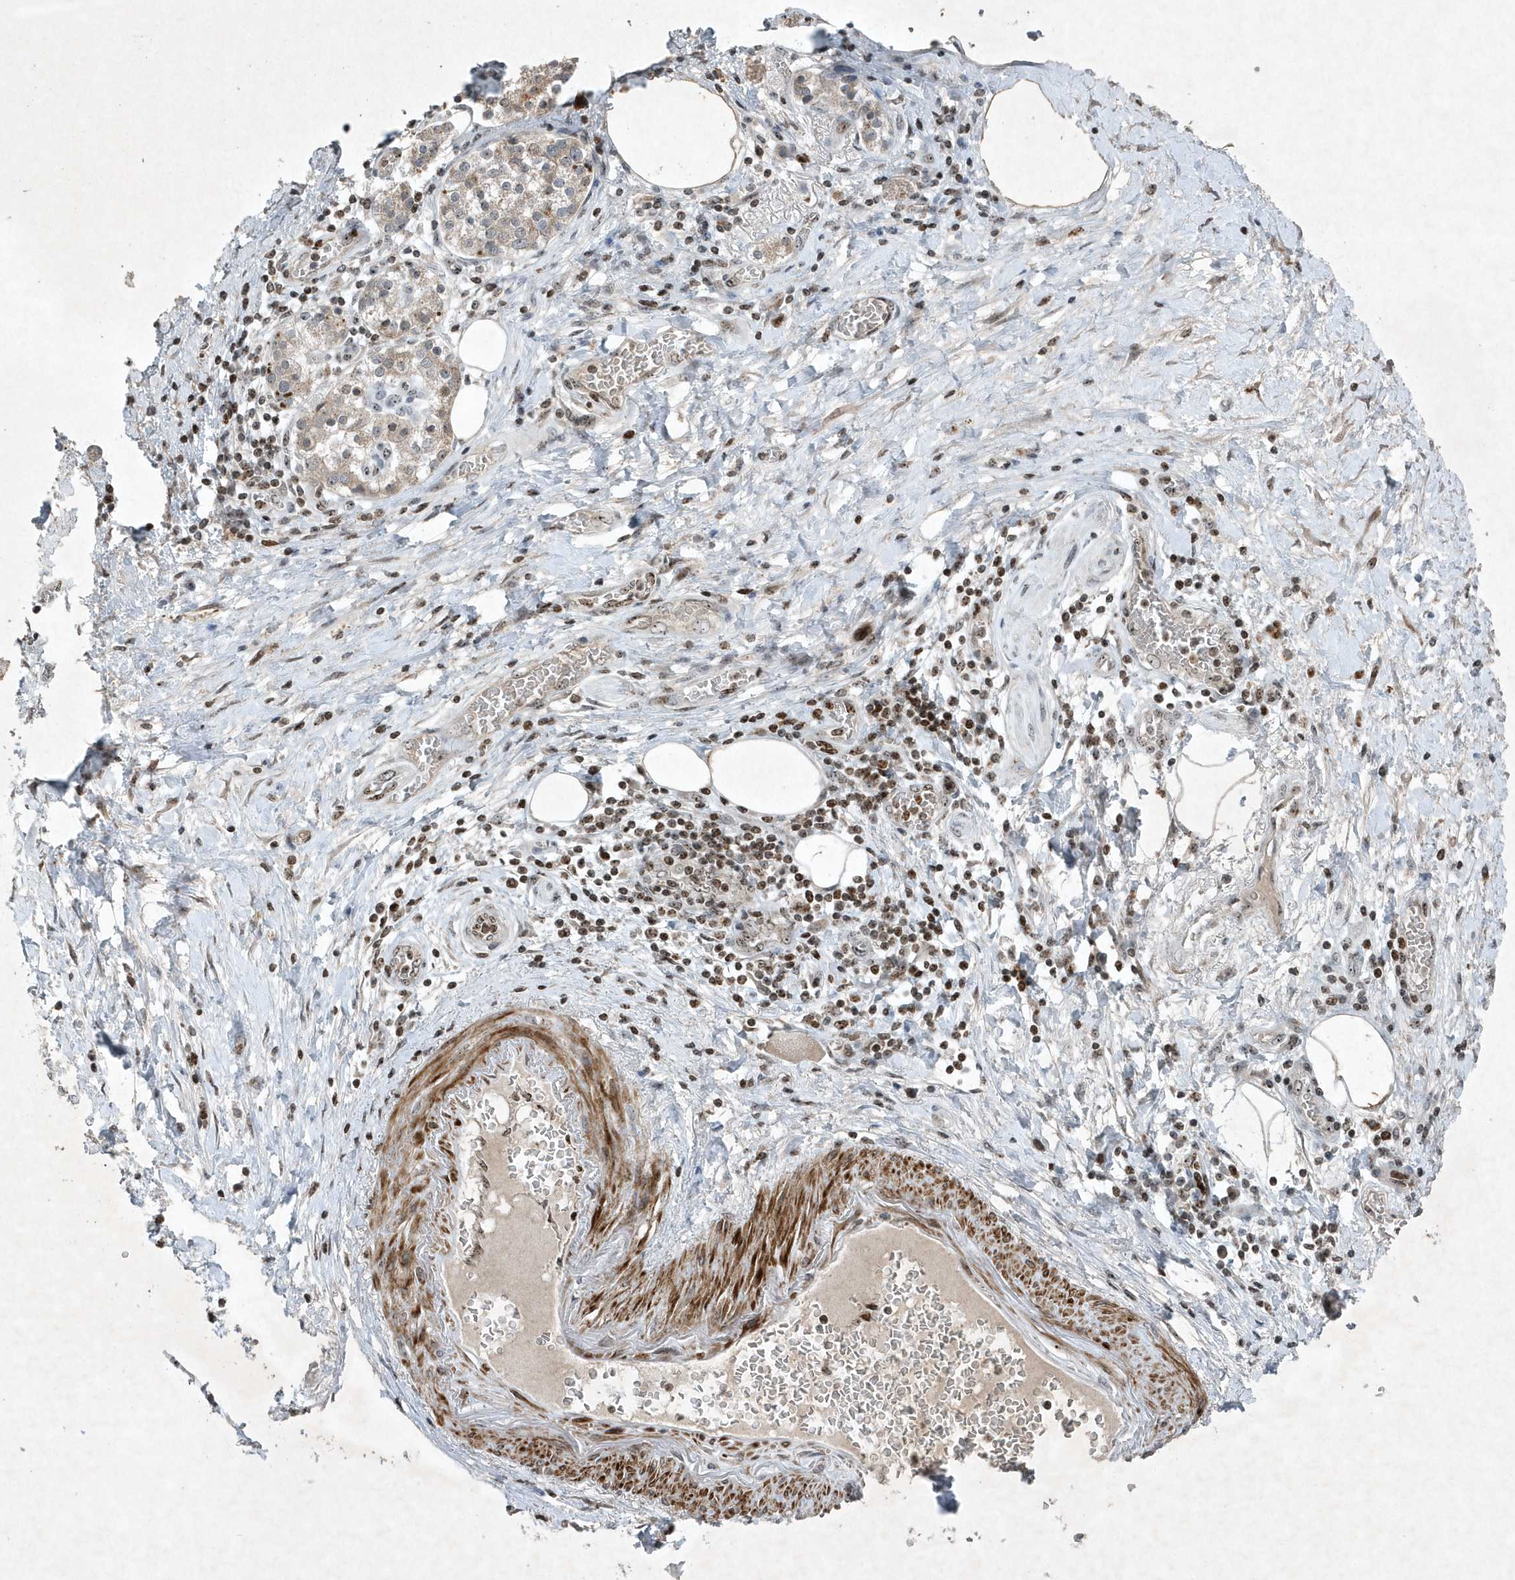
{"staining": {"intensity": "weak", "quantity": "<25%", "location": "cytoplasmic/membranous"}, "tissue": "pancreatic cancer", "cell_type": "Tumor cells", "image_type": "cancer", "snomed": [{"axis": "morphology", "description": "Normal tissue, NOS"}, {"axis": "morphology", "description": "Adenocarcinoma, NOS"}, {"axis": "topography", "description": "Pancreas"}], "caption": "DAB immunohistochemical staining of pancreatic cancer demonstrates no significant expression in tumor cells. The staining was performed using DAB (3,3'-diaminobenzidine) to visualize the protein expression in brown, while the nuclei were stained in blue with hematoxylin (Magnification: 20x).", "gene": "QTRT2", "patient": {"sex": "female", "age": 68}}